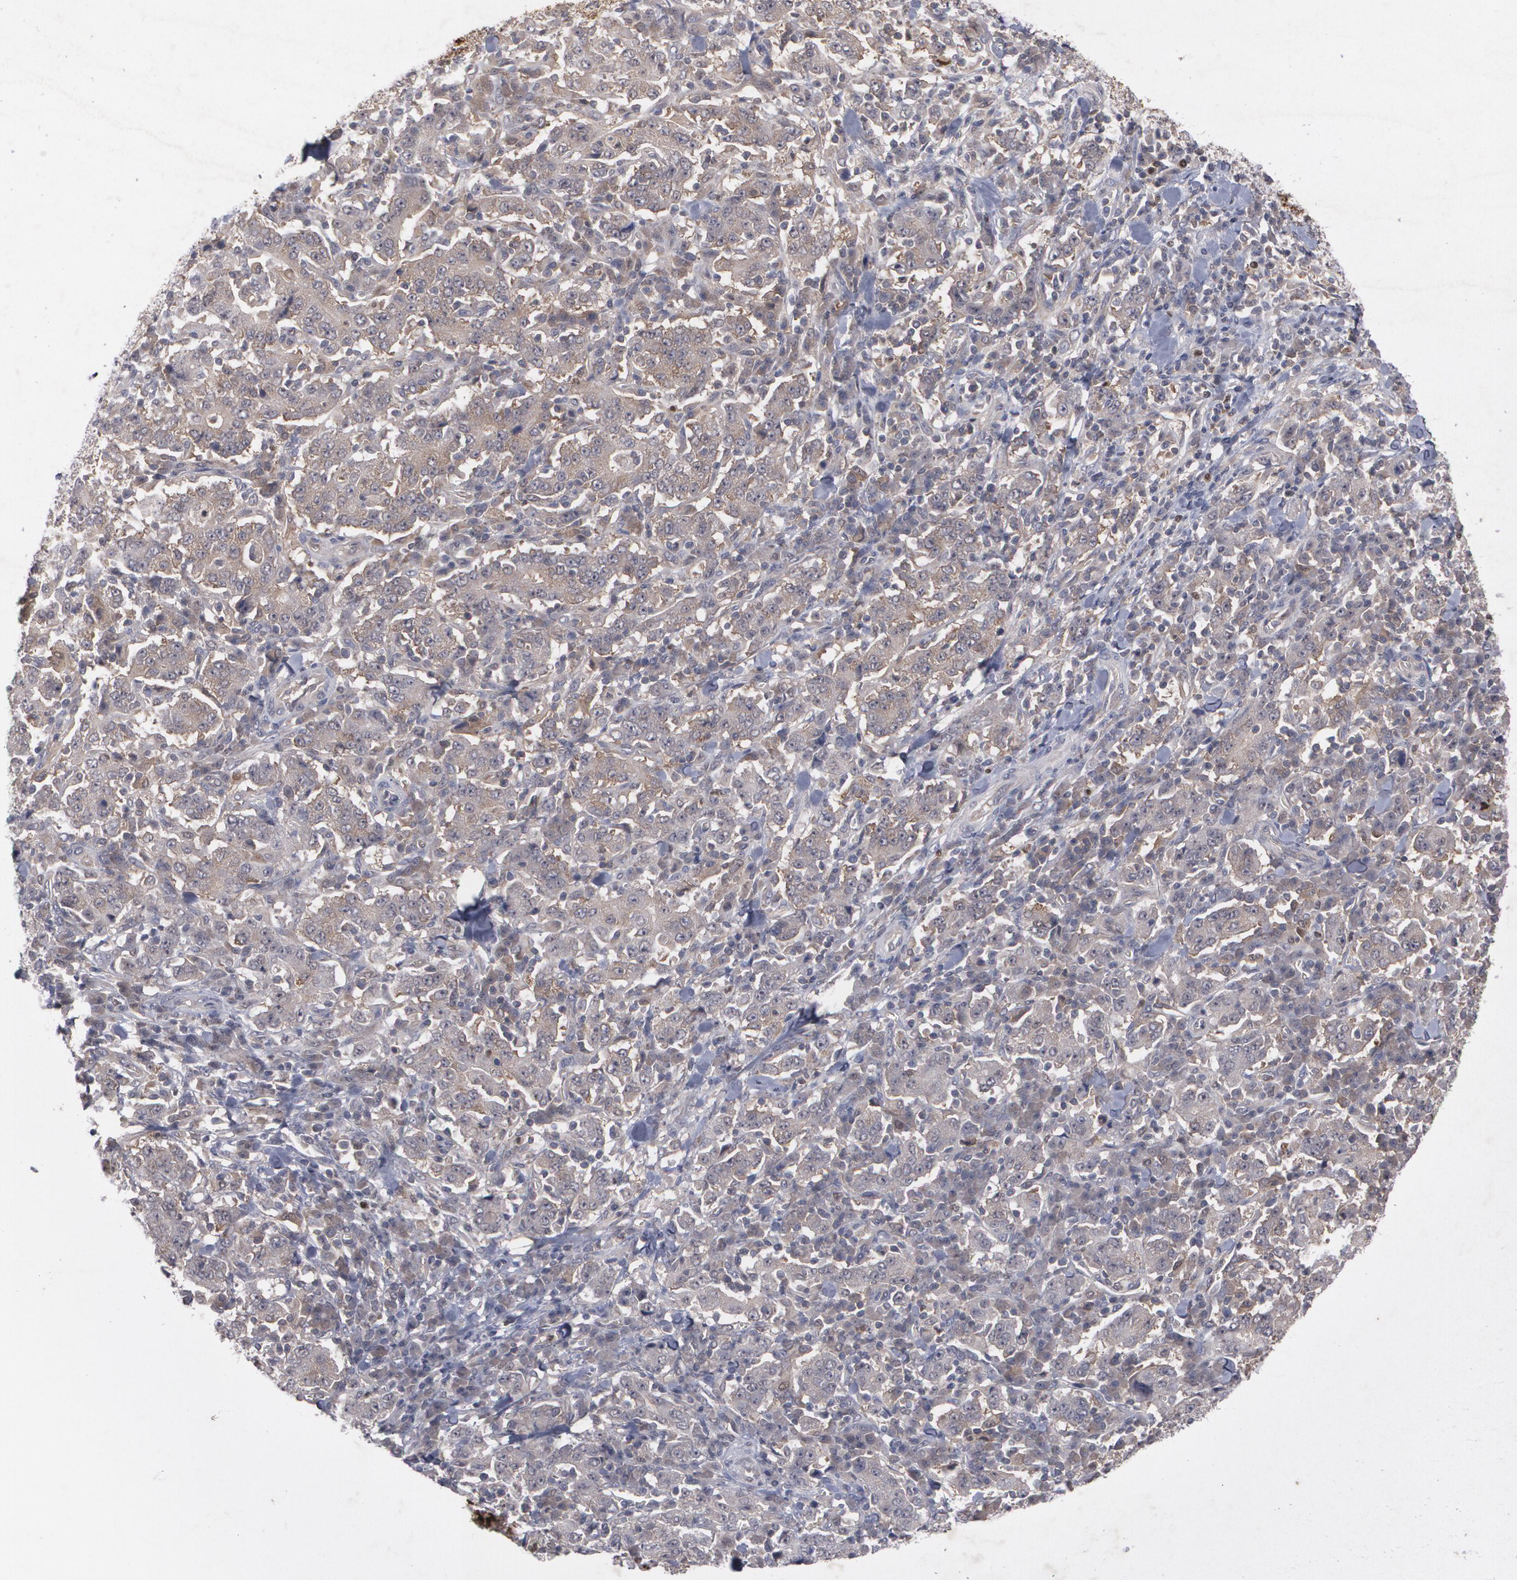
{"staining": {"intensity": "weak", "quantity": "25%-75%", "location": "cytoplasmic/membranous"}, "tissue": "stomach cancer", "cell_type": "Tumor cells", "image_type": "cancer", "snomed": [{"axis": "morphology", "description": "Normal tissue, NOS"}, {"axis": "morphology", "description": "Adenocarcinoma, NOS"}, {"axis": "topography", "description": "Stomach, upper"}, {"axis": "topography", "description": "Stomach"}], "caption": "An immunohistochemistry micrograph of neoplastic tissue is shown. Protein staining in brown shows weak cytoplasmic/membranous positivity in stomach adenocarcinoma within tumor cells.", "gene": "HTT", "patient": {"sex": "male", "age": 59}}